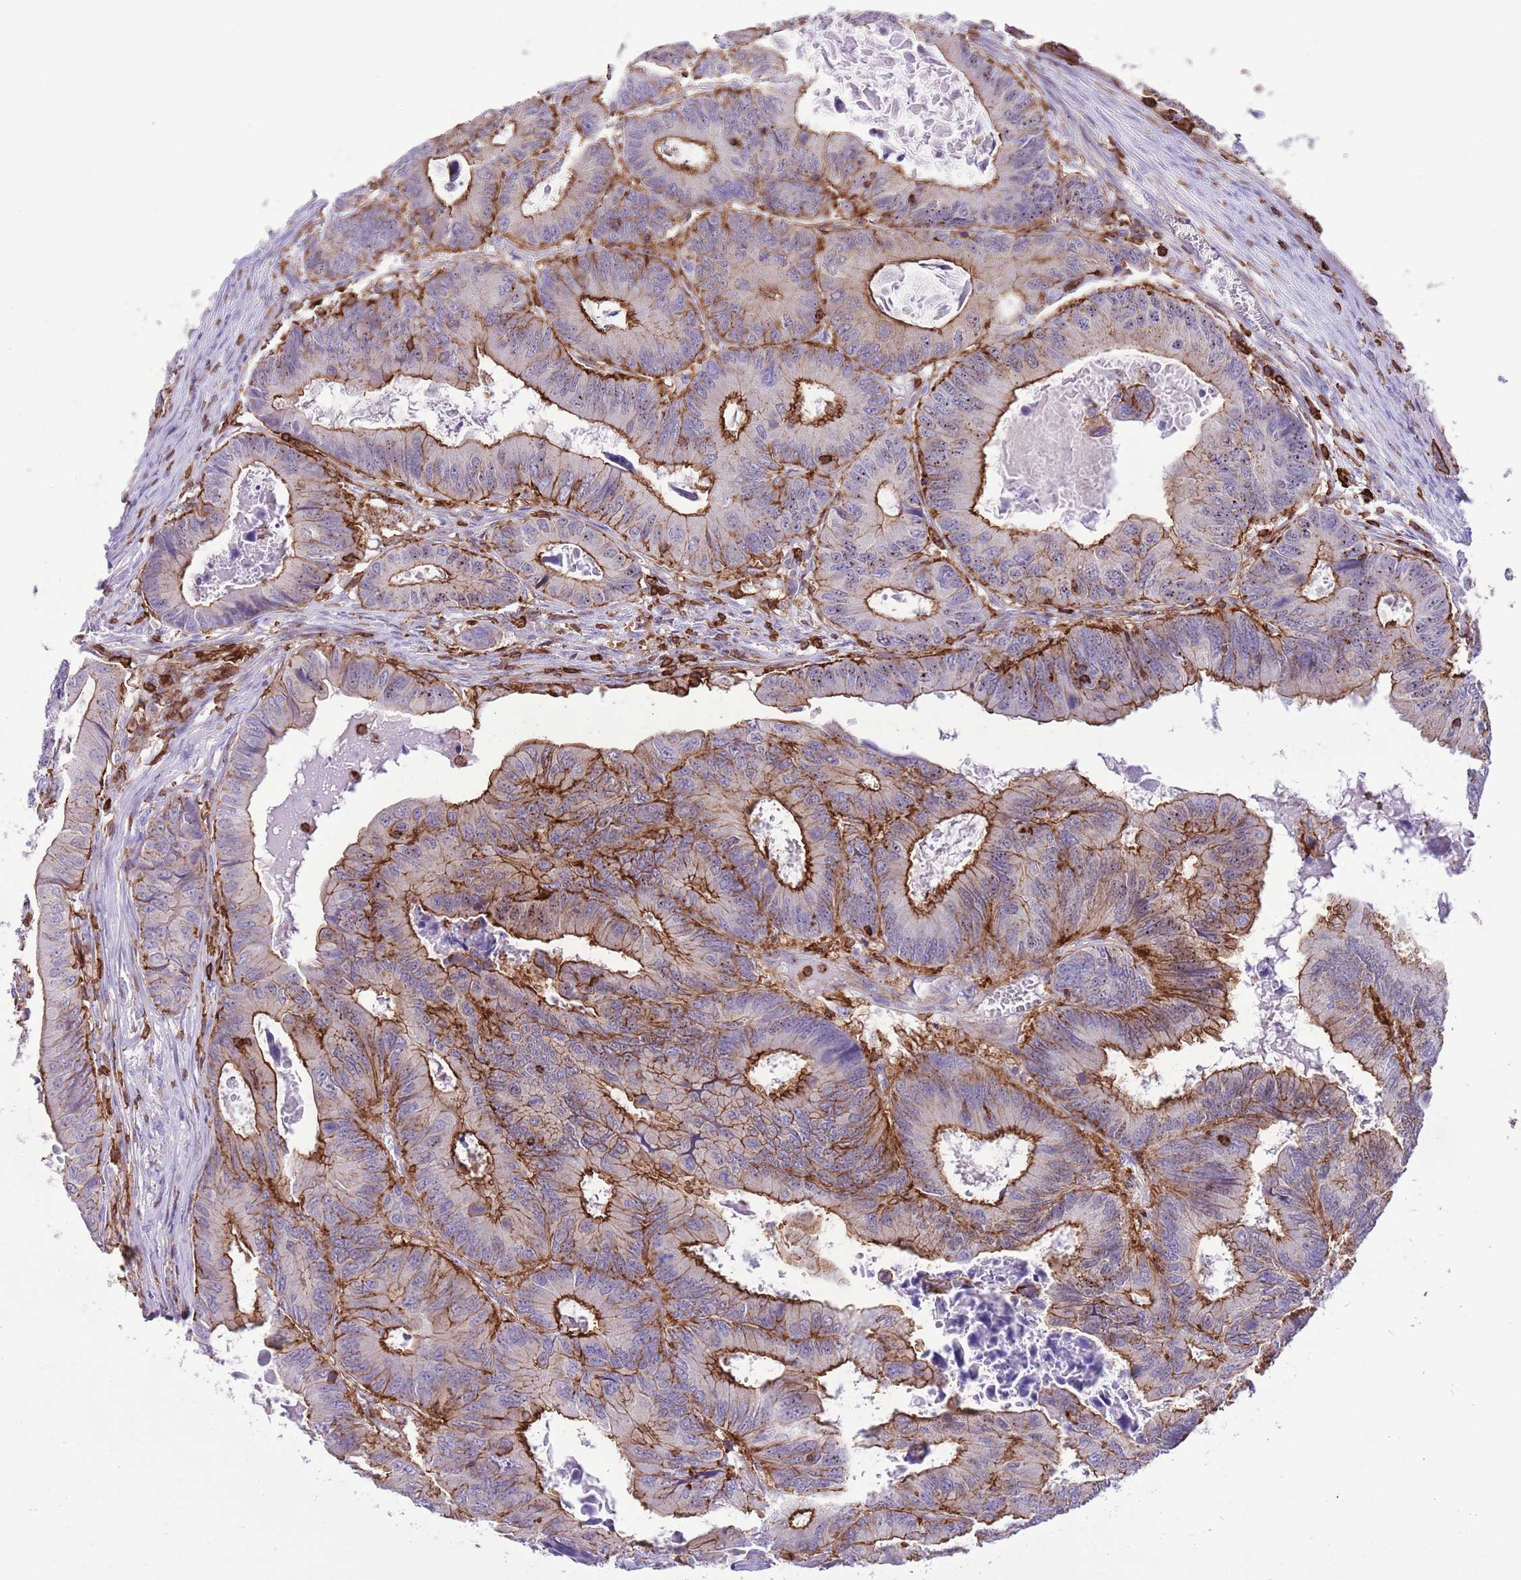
{"staining": {"intensity": "strong", "quantity": "25%-75%", "location": "cytoplasmic/membranous"}, "tissue": "colorectal cancer", "cell_type": "Tumor cells", "image_type": "cancer", "snomed": [{"axis": "morphology", "description": "Adenocarcinoma, NOS"}, {"axis": "topography", "description": "Colon"}], "caption": "A brown stain shows strong cytoplasmic/membranous expression of a protein in human colorectal cancer tumor cells.", "gene": "EFHD2", "patient": {"sex": "male", "age": 85}}